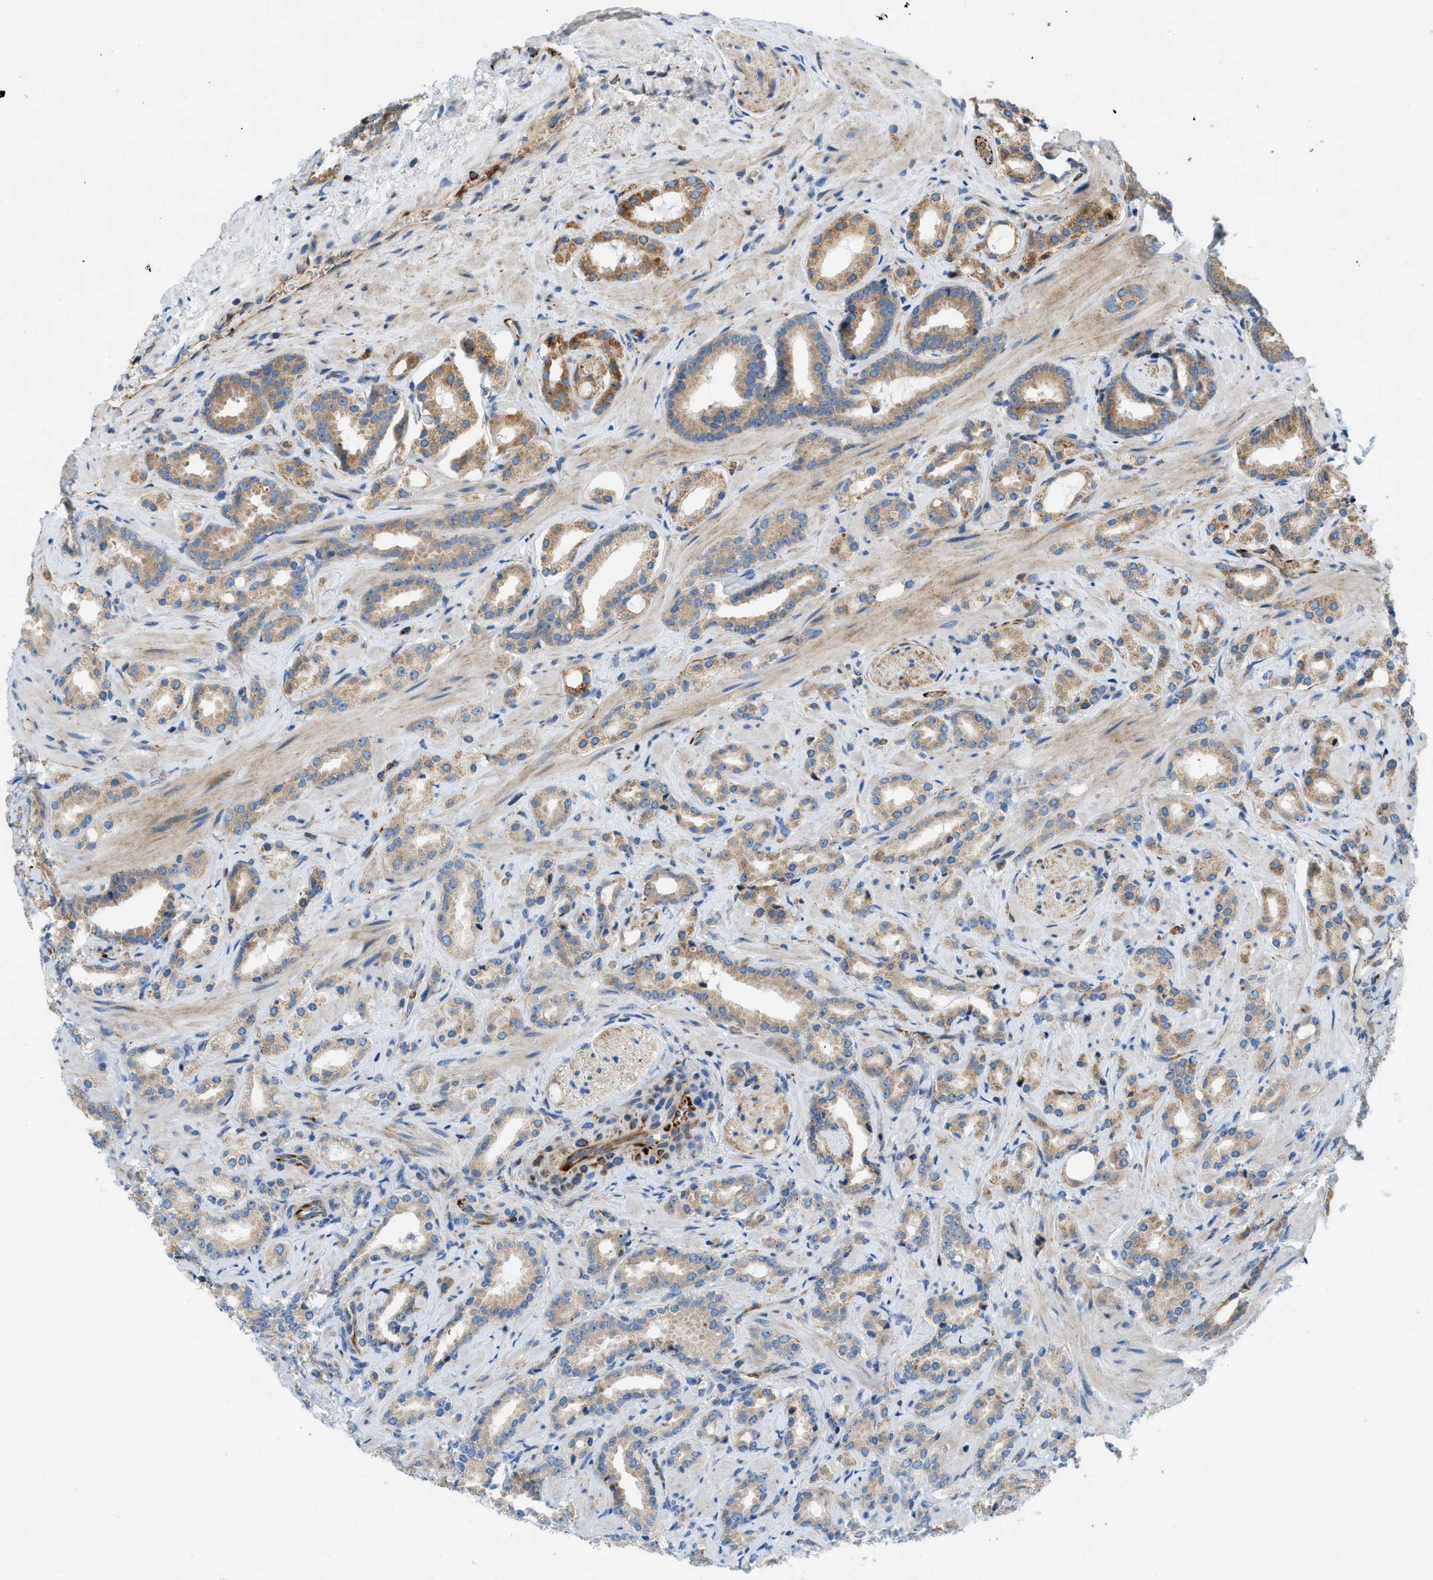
{"staining": {"intensity": "moderate", "quantity": ">75%", "location": "cytoplasmic/membranous"}, "tissue": "prostate cancer", "cell_type": "Tumor cells", "image_type": "cancer", "snomed": [{"axis": "morphology", "description": "Adenocarcinoma, High grade"}, {"axis": "topography", "description": "Prostate"}], "caption": "IHC of human prostate adenocarcinoma (high-grade) displays medium levels of moderate cytoplasmic/membranous positivity in about >75% of tumor cells.", "gene": "ZNF831", "patient": {"sex": "male", "age": 64}}